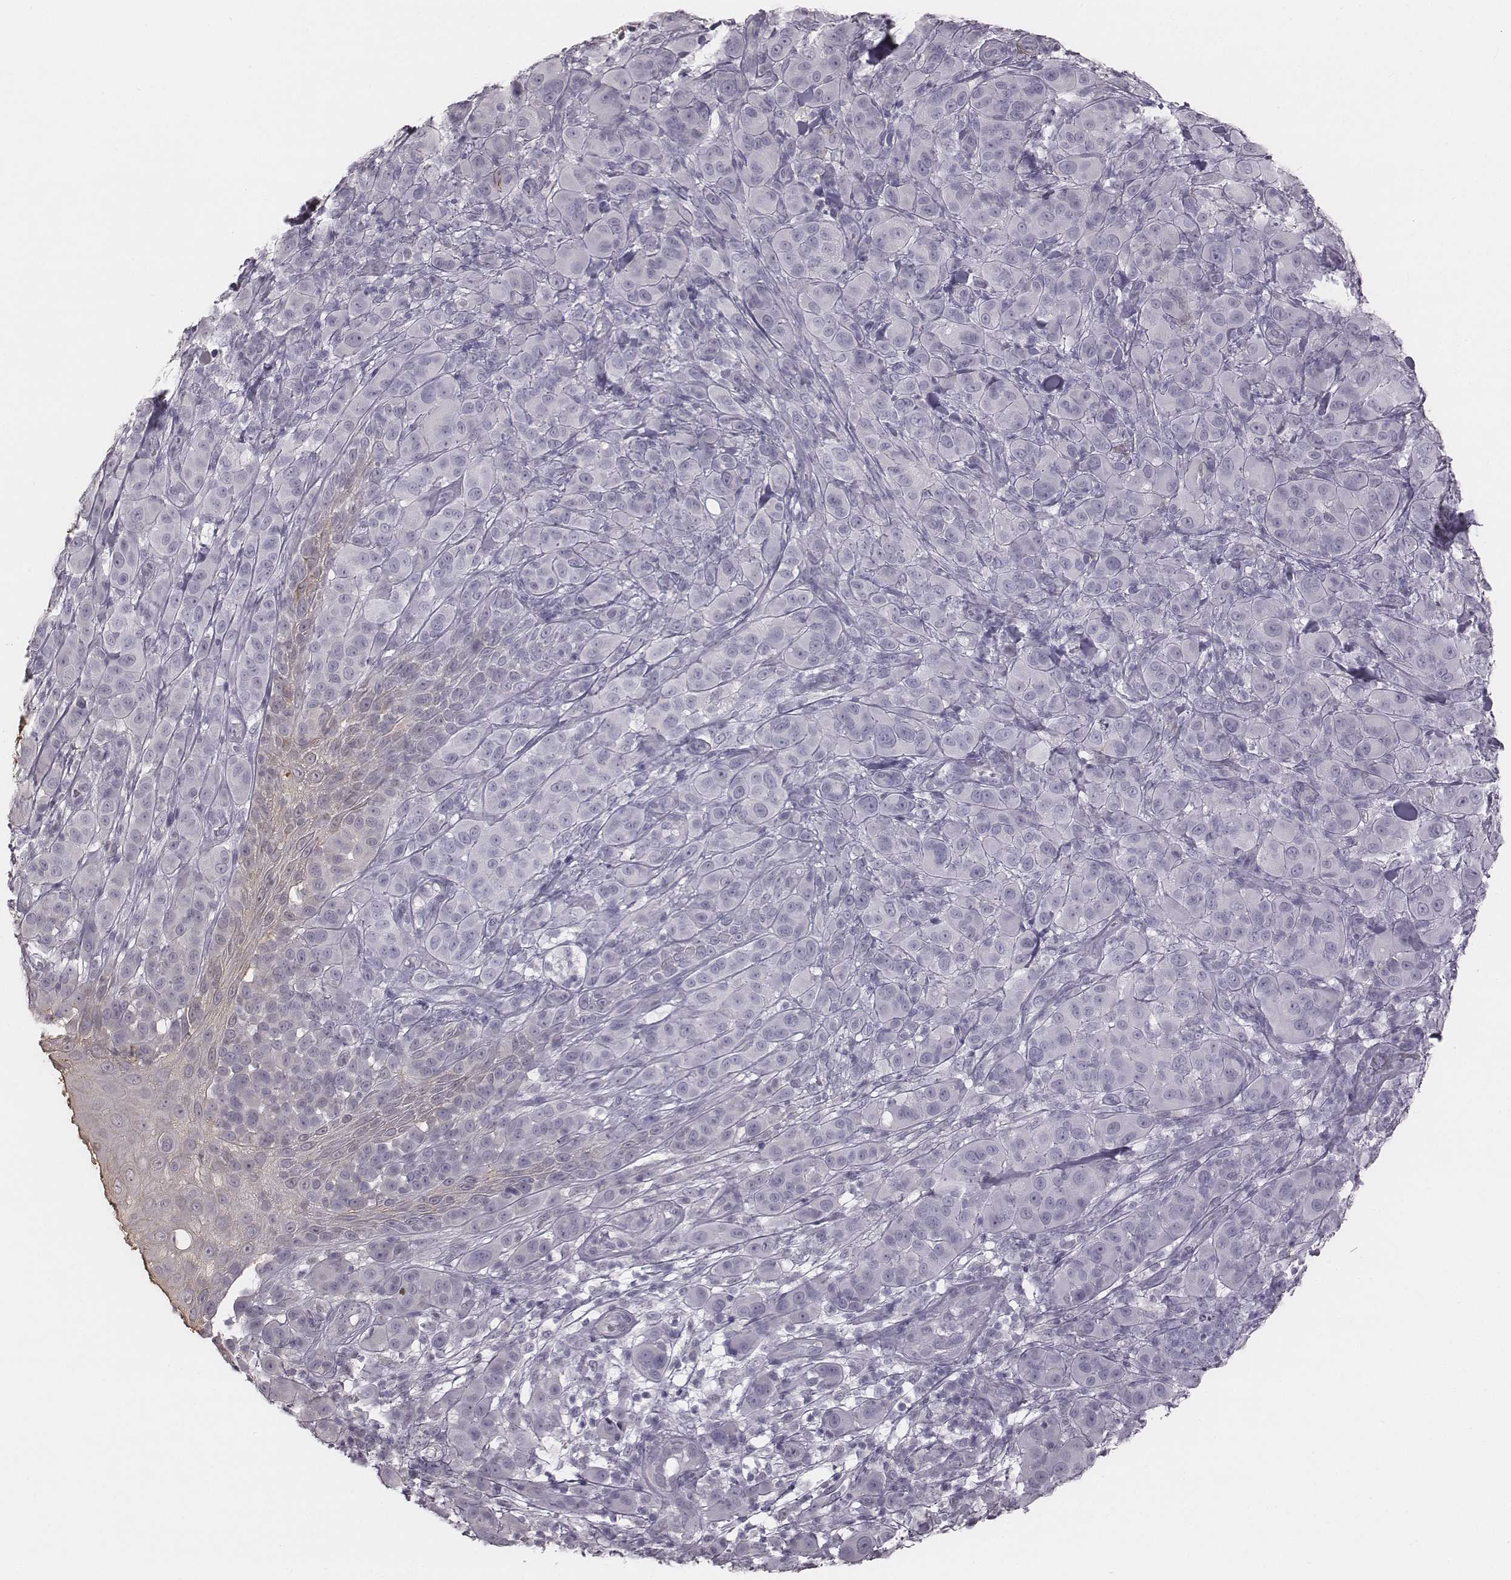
{"staining": {"intensity": "negative", "quantity": "none", "location": "none"}, "tissue": "melanoma", "cell_type": "Tumor cells", "image_type": "cancer", "snomed": [{"axis": "morphology", "description": "Malignant melanoma, NOS"}, {"axis": "topography", "description": "Skin"}], "caption": "Tumor cells are negative for brown protein staining in melanoma.", "gene": "C6orf58", "patient": {"sex": "female", "age": 87}}